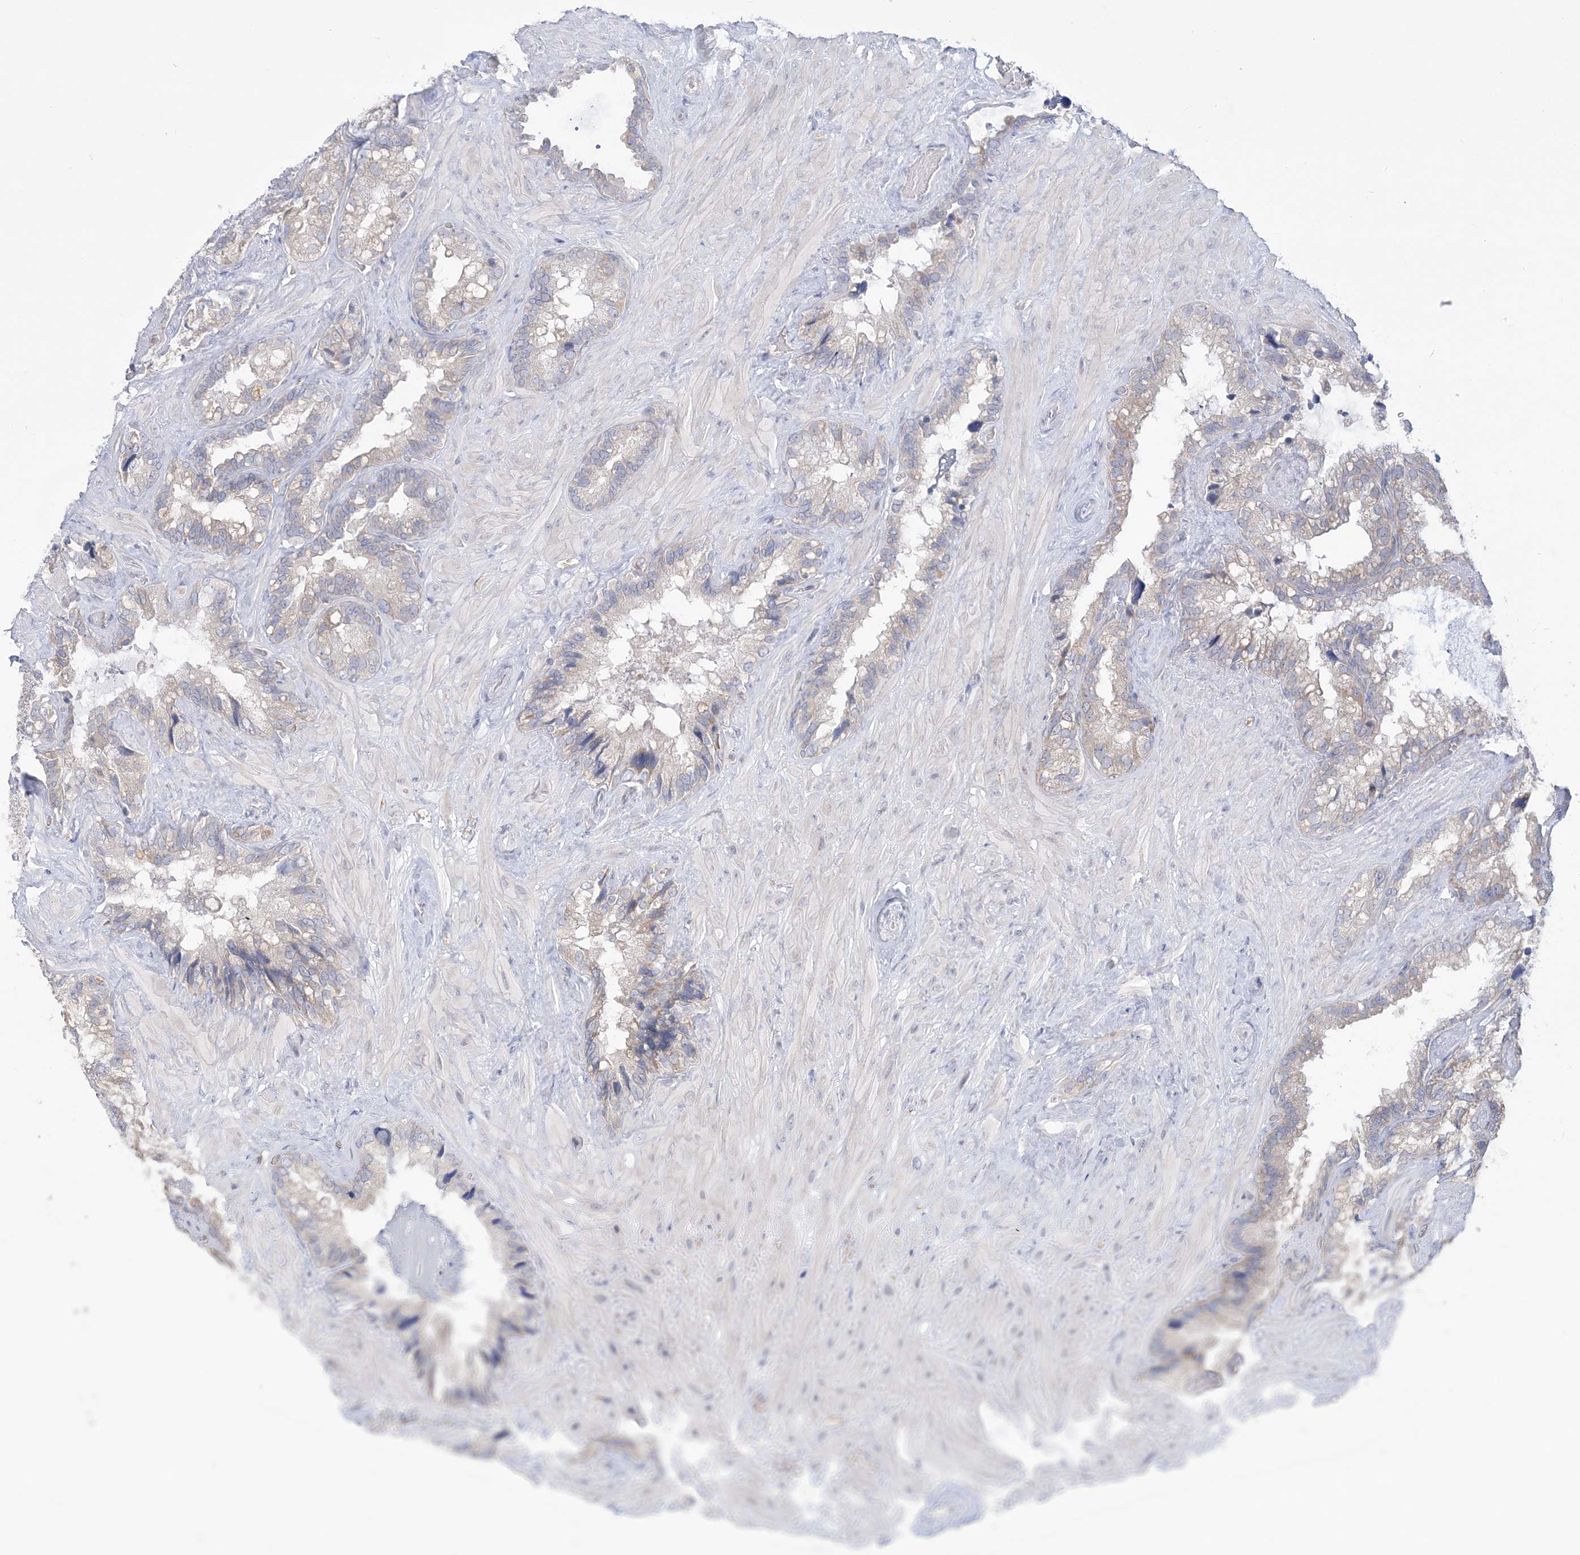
{"staining": {"intensity": "negative", "quantity": "none", "location": "none"}, "tissue": "seminal vesicle", "cell_type": "Glandular cells", "image_type": "normal", "snomed": [{"axis": "morphology", "description": "Normal tissue, NOS"}, {"axis": "topography", "description": "Prostate"}, {"axis": "topography", "description": "Seminal veicle"}], "caption": "High magnification brightfield microscopy of unremarkable seminal vesicle stained with DAB (brown) and counterstained with hematoxylin (blue): glandular cells show no significant staining.", "gene": "FARSB", "patient": {"sex": "male", "age": 68}}